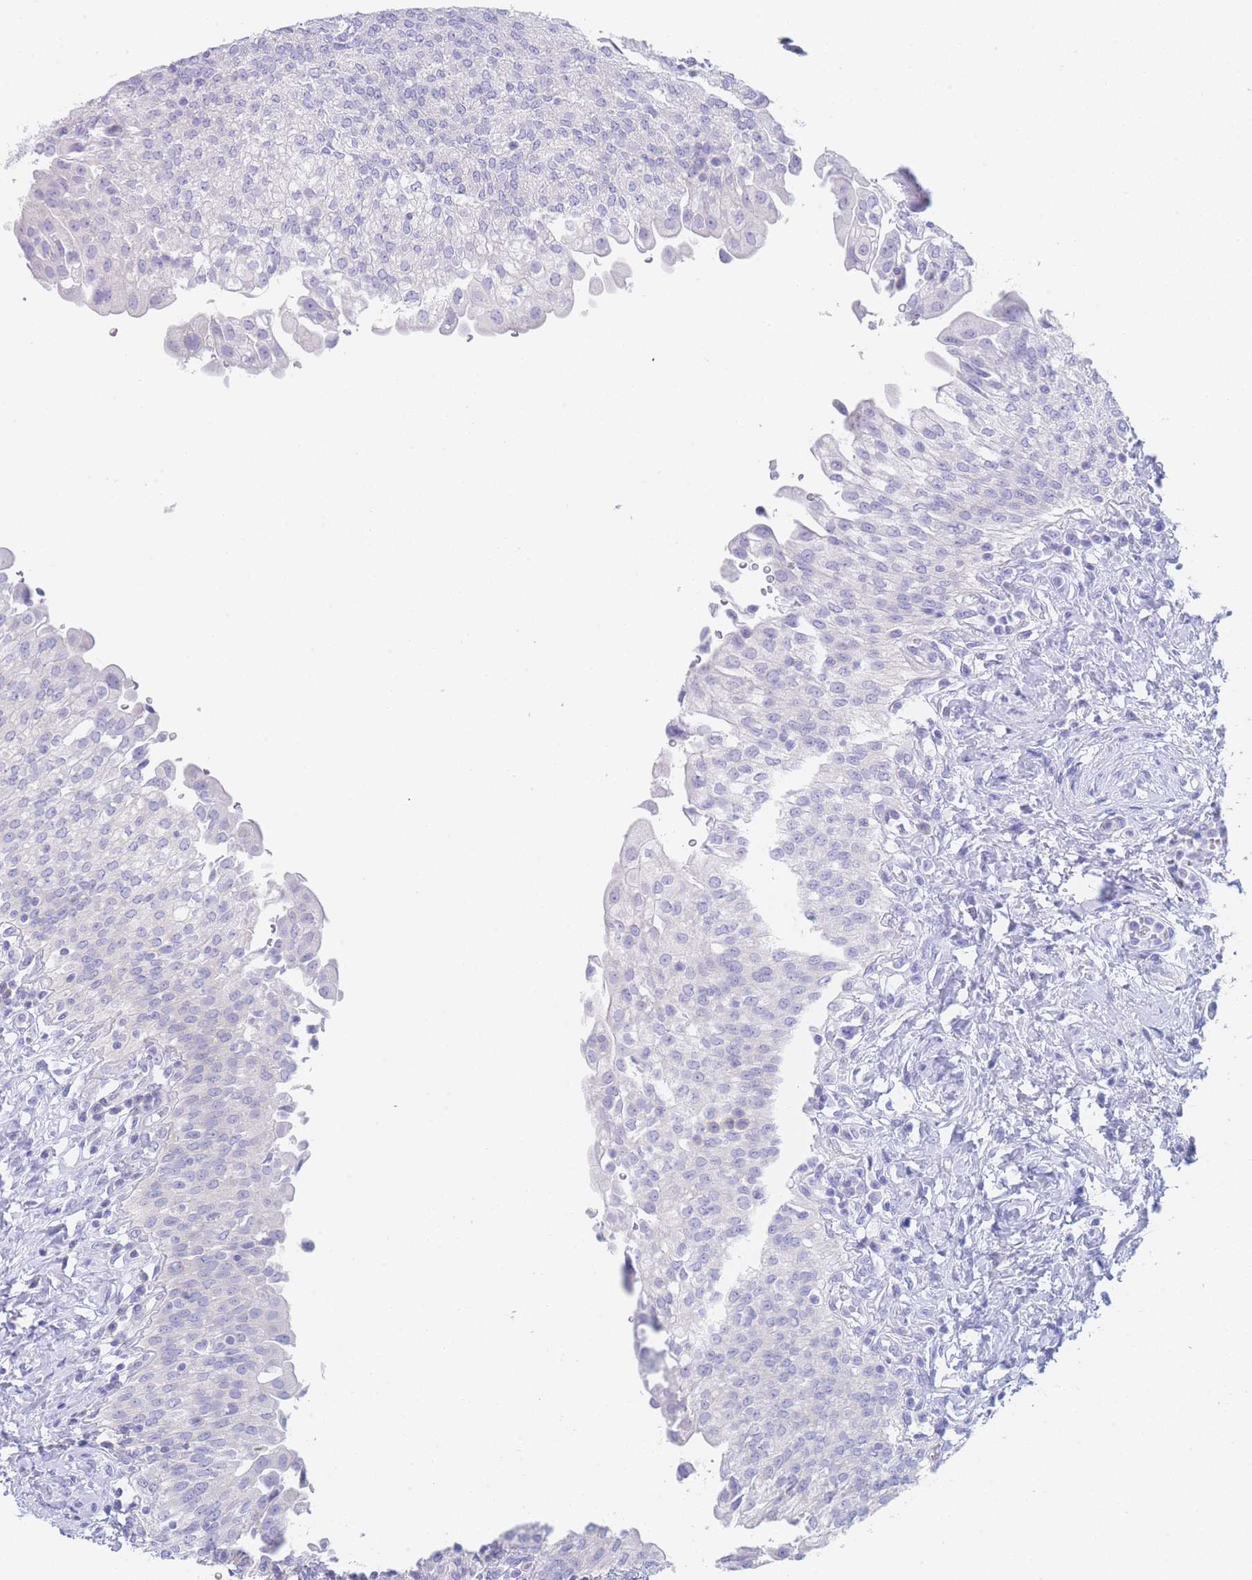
{"staining": {"intensity": "negative", "quantity": "none", "location": "none"}, "tissue": "urinary bladder", "cell_type": "Urothelial cells", "image_type": "normal", "snomed": [{"axis": "morphology", "description": "Normal tissue, NOS"}, {"axis": "morphology", "description": "Inflammation, NOS"}, {"axis": "topography", "description": "Urinary bladder"}], "caption": "A high-resolution image shows immunohistochemistry (IHC) staining of normal urinary bladder, which shows no significant staining in urothelial cells. (DAB immunohistochemistry (IHC) with hematoxylin counter stain).", "gene": "LZTFL1", "patient": {"sex": "male", "age": 64}}